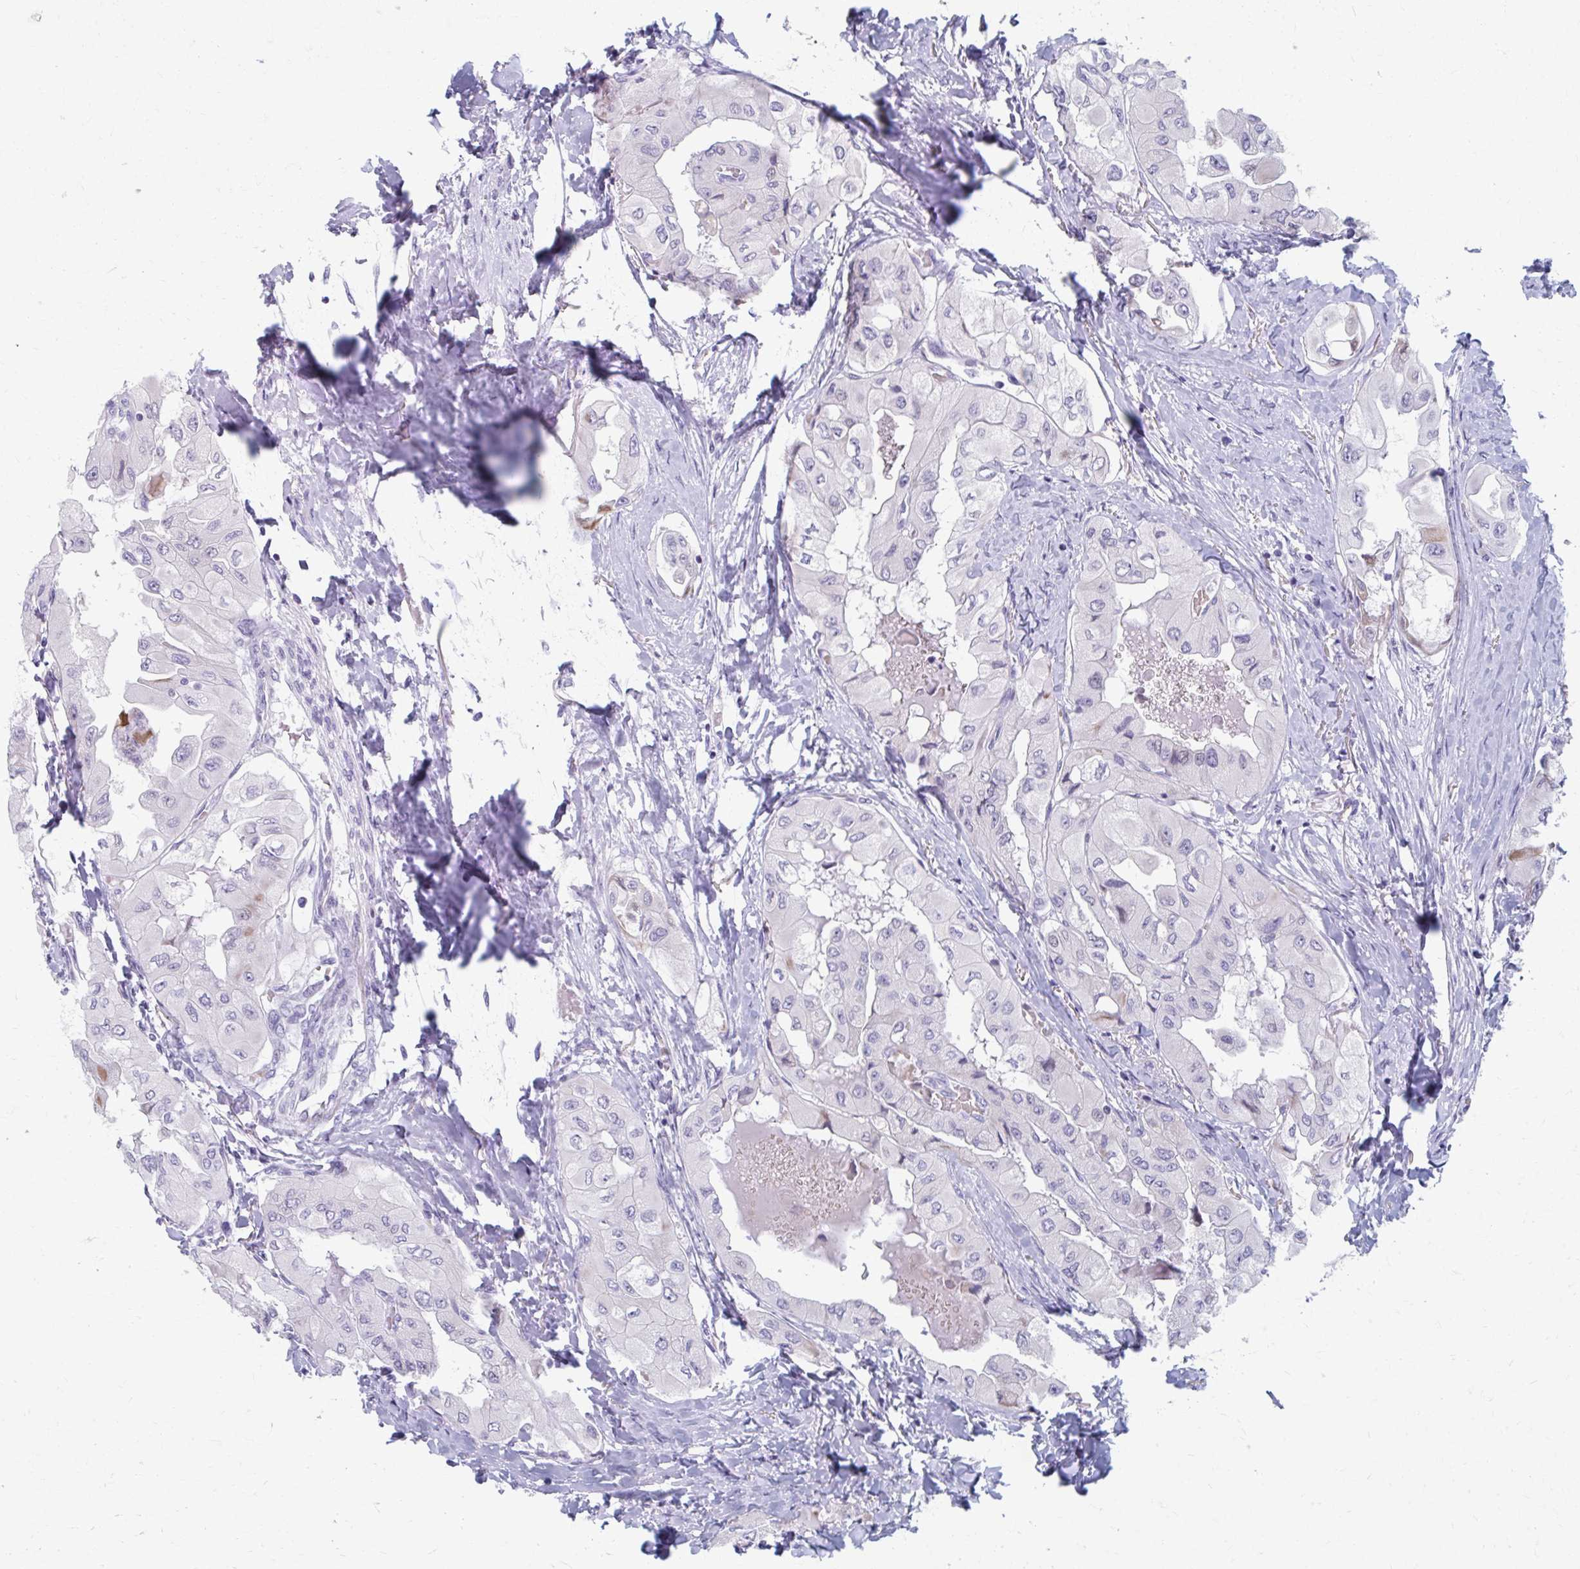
{"staining": {"intensity": "negative", "quantity": "none", "location": "none"}, "tissue": "thyroid cancer", "cell_type": "Tumor cells", "image_type": "cancer", "snomed": [{"axis": "morphology", "description": "Normal tissue, NOS"}, {"axis": "morphology", "description": "Papillary adenocarcinoma, NOS"}, {"axis": "topography", "description": "Thyroid gland"}], "caption": "An immunohistochemistry histopathology image of thyroid papillary adenocarcinoma is shown. There is no staining in tumor cells of thyroid papillary adenocarcinoma. (Brightfield microscopy of DAB immunohistochemistry at high magnification).", "gene": "ABHD16B", "patient": {"sex": "female", "age": 59}}